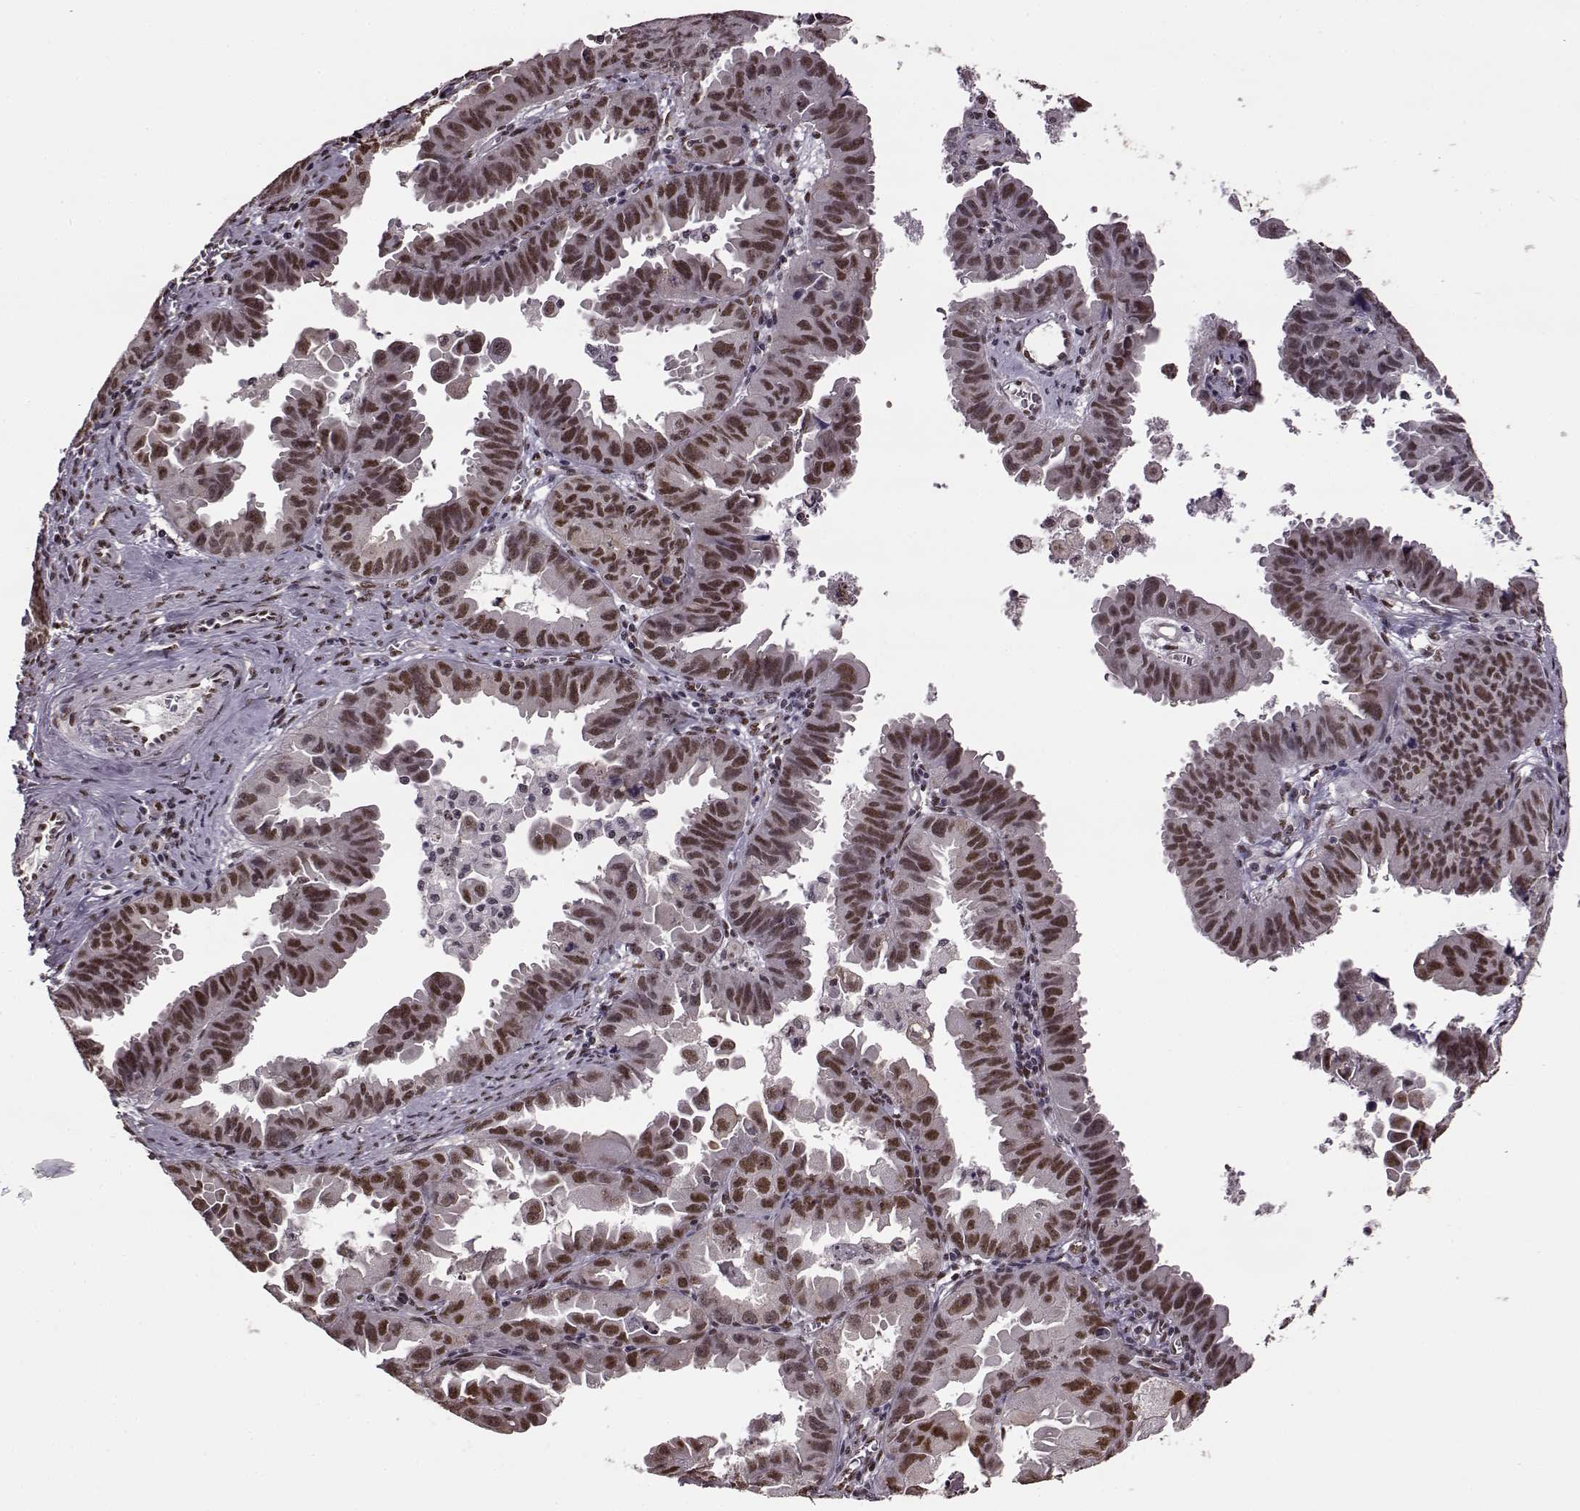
{"staining": {"intensity": "moderate", "quantity": ">75%", "location": "nuclear"}, "tissue": "ovarian cancer", "cell_type": "Tumor cells", "image_type": "cancer", "snomed": [{"axis": "morphology", "description": "Carcinoma, endometroid"}, {"axis": "topography", "description": "Ovary"}], "caption": "Endometroid carcinoma (ovarian) tissue demonstrates moderate nuclear staining in about >75% of tumor cells", "gene": "FTO", "patient": {"sex": "female", "age": 85}}